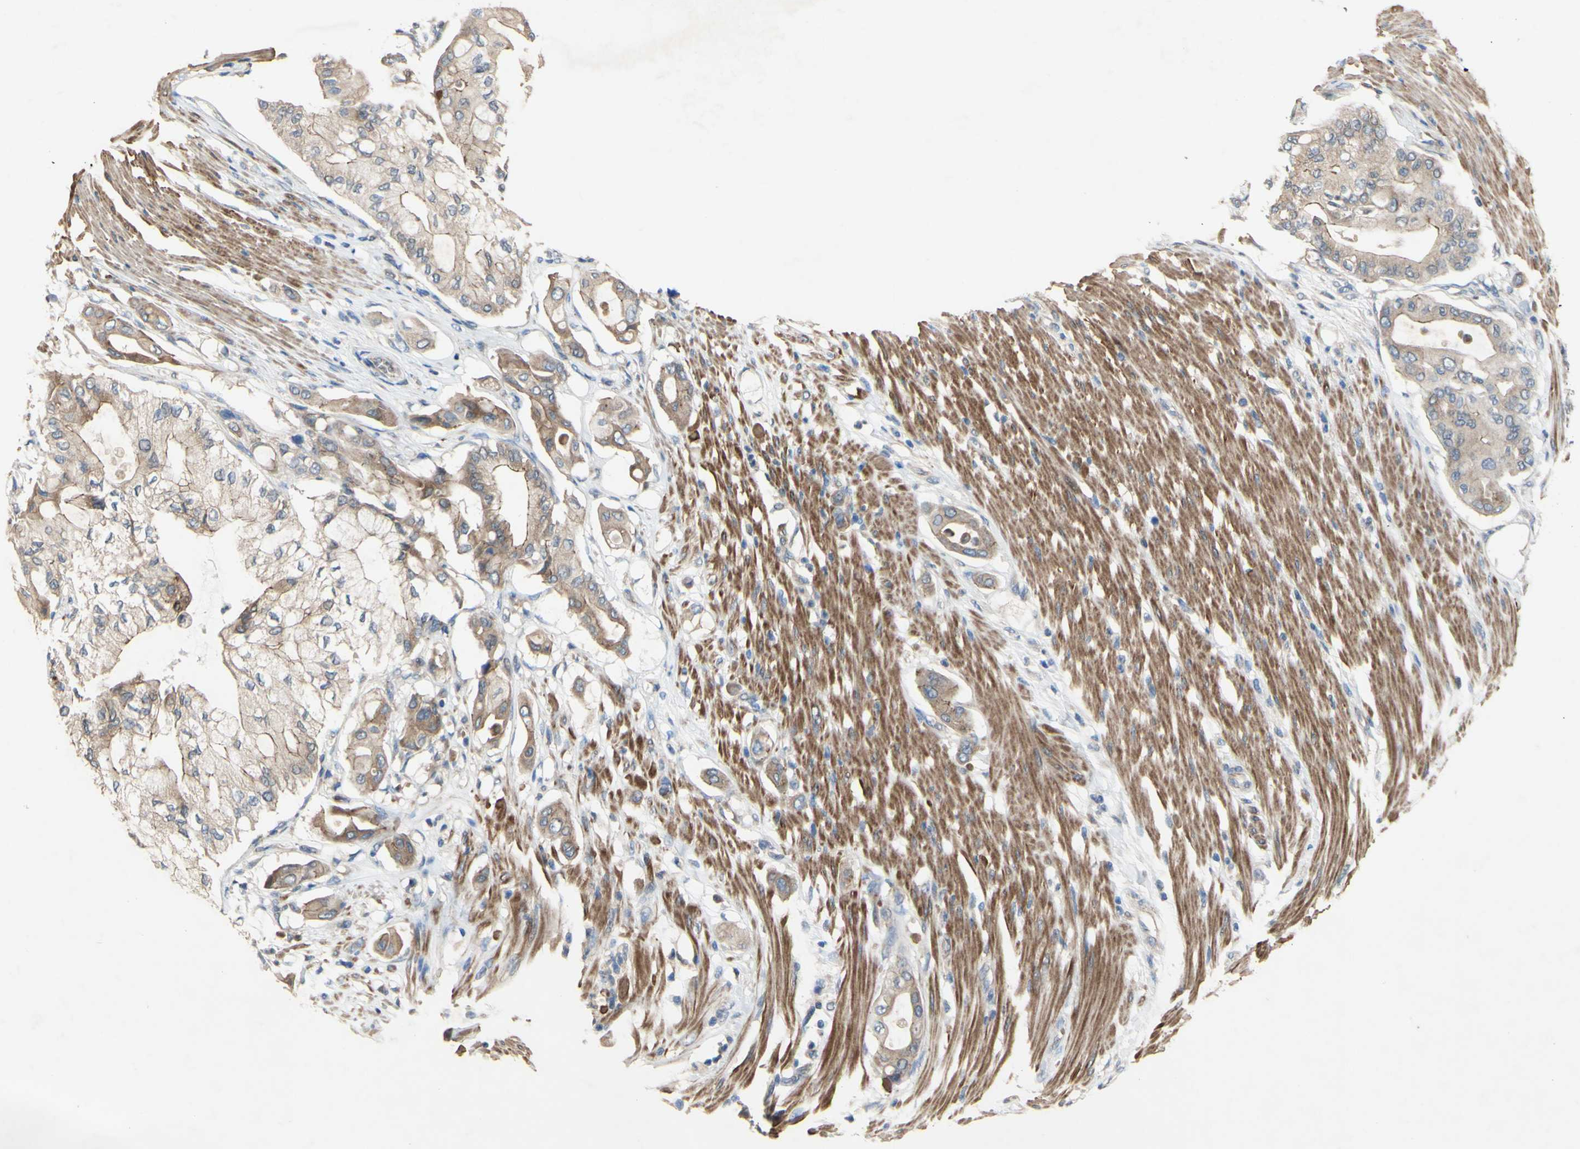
{"staining": {"intensity": "moderate", "quantity": ">75%", "location": "cytoplasmic/membranous"}, "tissue": "pancreatic cancer", "cell_type": "Tumor cells", "image_type": "cancer", "snomed": [{"axis": "morphology", "description": "Adenocarcinoma, NOS"}, {"axis": "morphology", "description": "Adenocarcinoma, metastatic, NOS"}, {"axis": "topography", "description": "Lymph node"}, {"axis": "topography", "description": "Pancreas"}, {"axis": "topography", "description": "Duodenum"}], "caption": "Pancreatic adenocarcinoma stained with DAB IHC exhibits medium levels of moderate cytoplasmic/membranous staining in approximately >75% of tumor cells.", "gene": "PDGFB", "patient": {"sex": "female", "age": 64}}